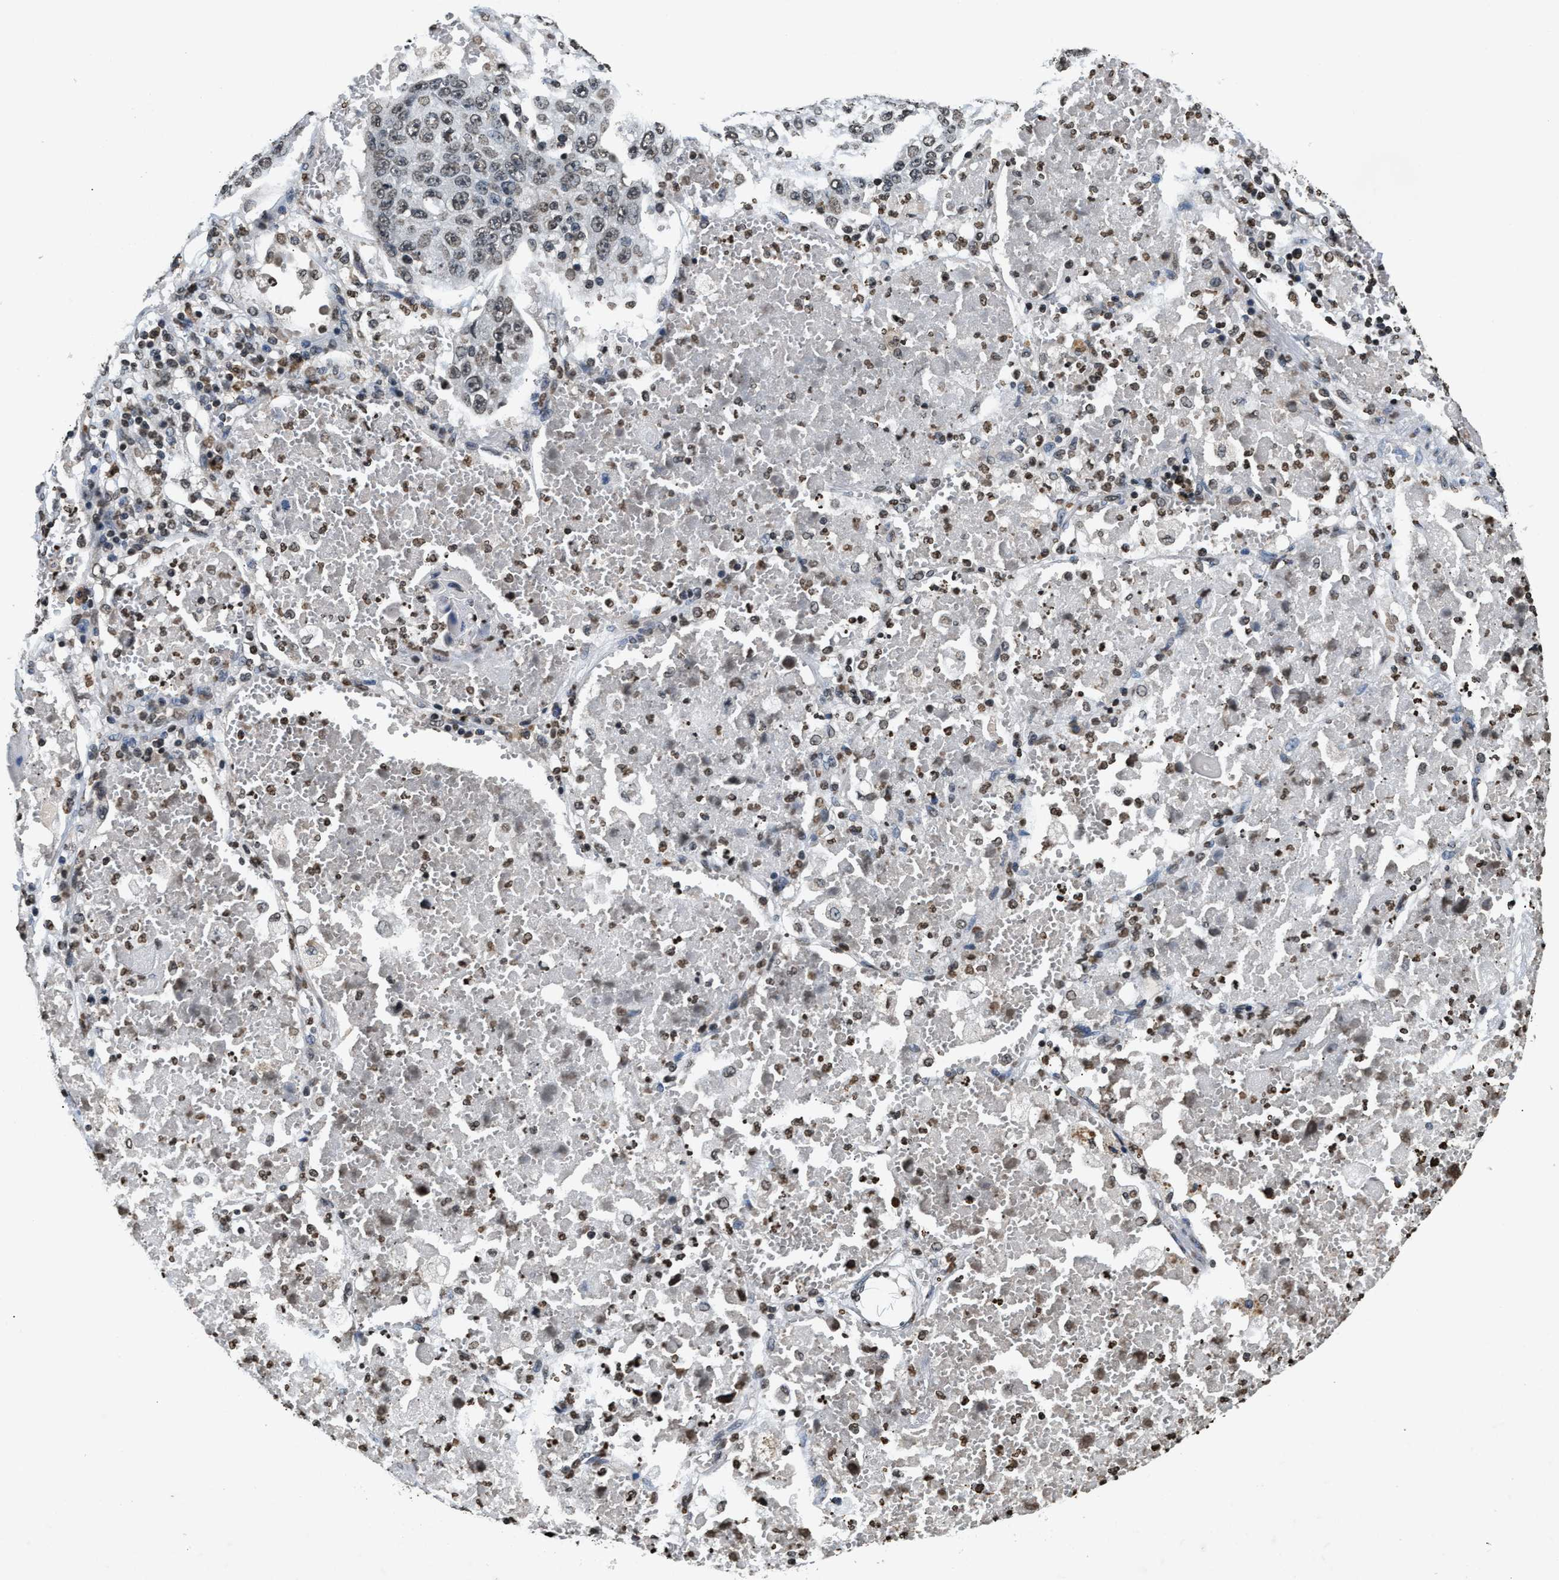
{"staining": {"intensity": "weak", "quantity": "<25%", "location": "nuclear"}, "tissue": "lung cancer", "cell_type": "Tumor cells", "image_type": "cancer", "snomed": [{"axis": "morphology", "description": "Squamous cell carcinoma, NOS"}, {"axis": "topography", "description": "Lung"}], "caption": "There is no significant staining in tumor cells of lung cancer.", "gene": "DNASE1L3", "patient": {"sex": "male", "age": 61}}